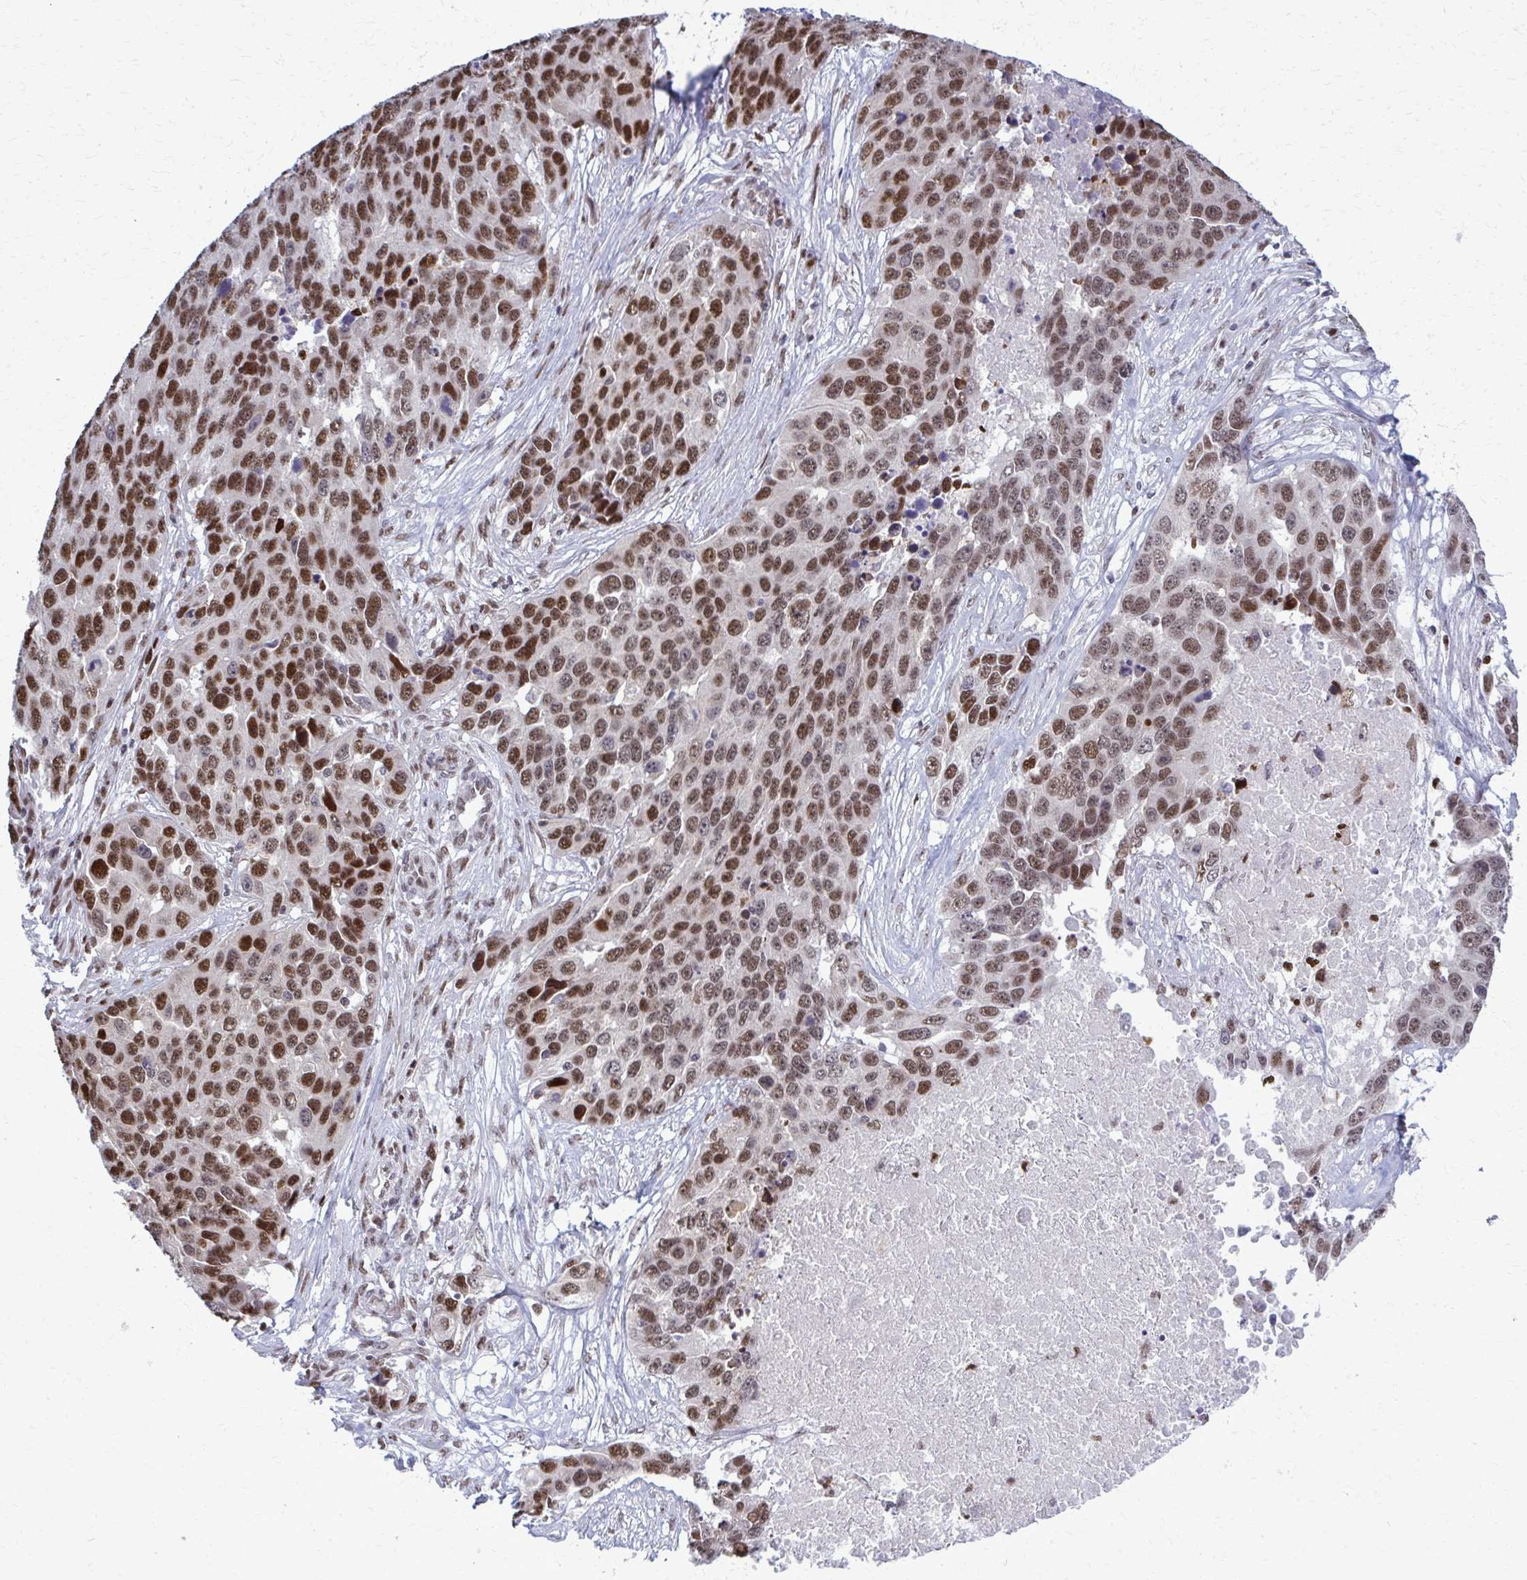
{"staining": {"intensity": "moderate", "quantity": ">75%", "location": "nuclear"}, "tissue": "ovarian cancer", "cell_type": "Tumor cells", "image_type": "cancer", "snomed": [{"axis": "morphology", "description": "Cystadenocarcinoma, serous, NOS"}, {"axis": "topography", "description": "Ovary"}], "caption": "Ovarian cancer (serous cystadenocarcinoma) stained with a brown dye reveals moderate nuclear positive staining in approximately >75% of tumor cells.", "gene": "ZNF559", "patient": {"sex": "female", "age": 76}}